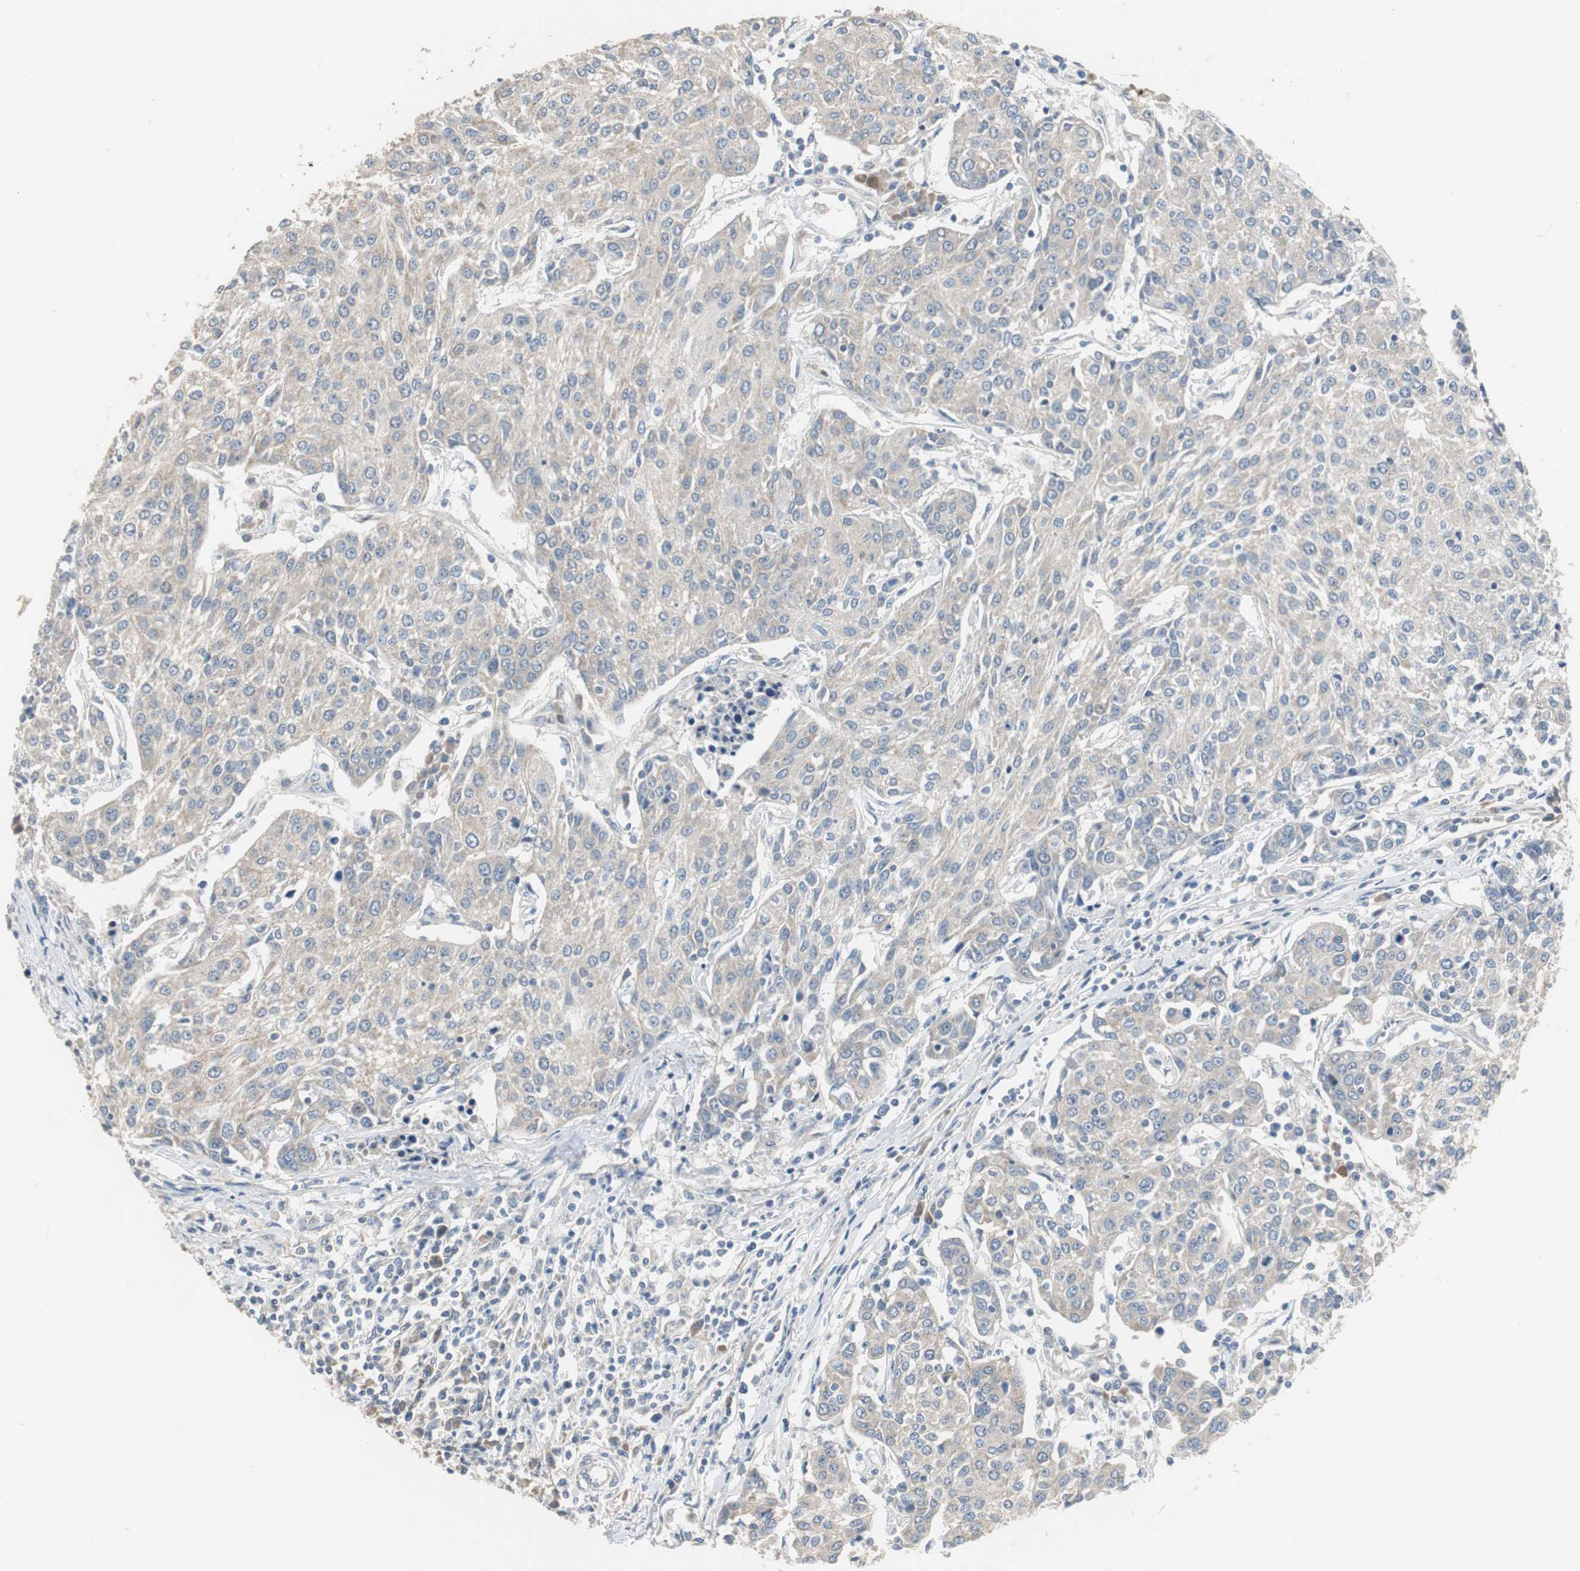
{"staining": {"intensity": "negative", "quantity": "none", "location": "none"}, "tissue": "urothelial cancer", "cell_type": "Tumor cells", "image_type": "cancer", "snomed": [{"axis": "morphology", "description": "Urothelial carcinoma, High grade"}, {"axis": "topography", "description": "Urinary bladder"}], "caption": "The micrograph shows no staining of tumor cells in urothelial cancer. (DAB immunohistochemistry, high magnification).", "gene": "MYT1", "patient": {"sex": "female", "age": 85}}